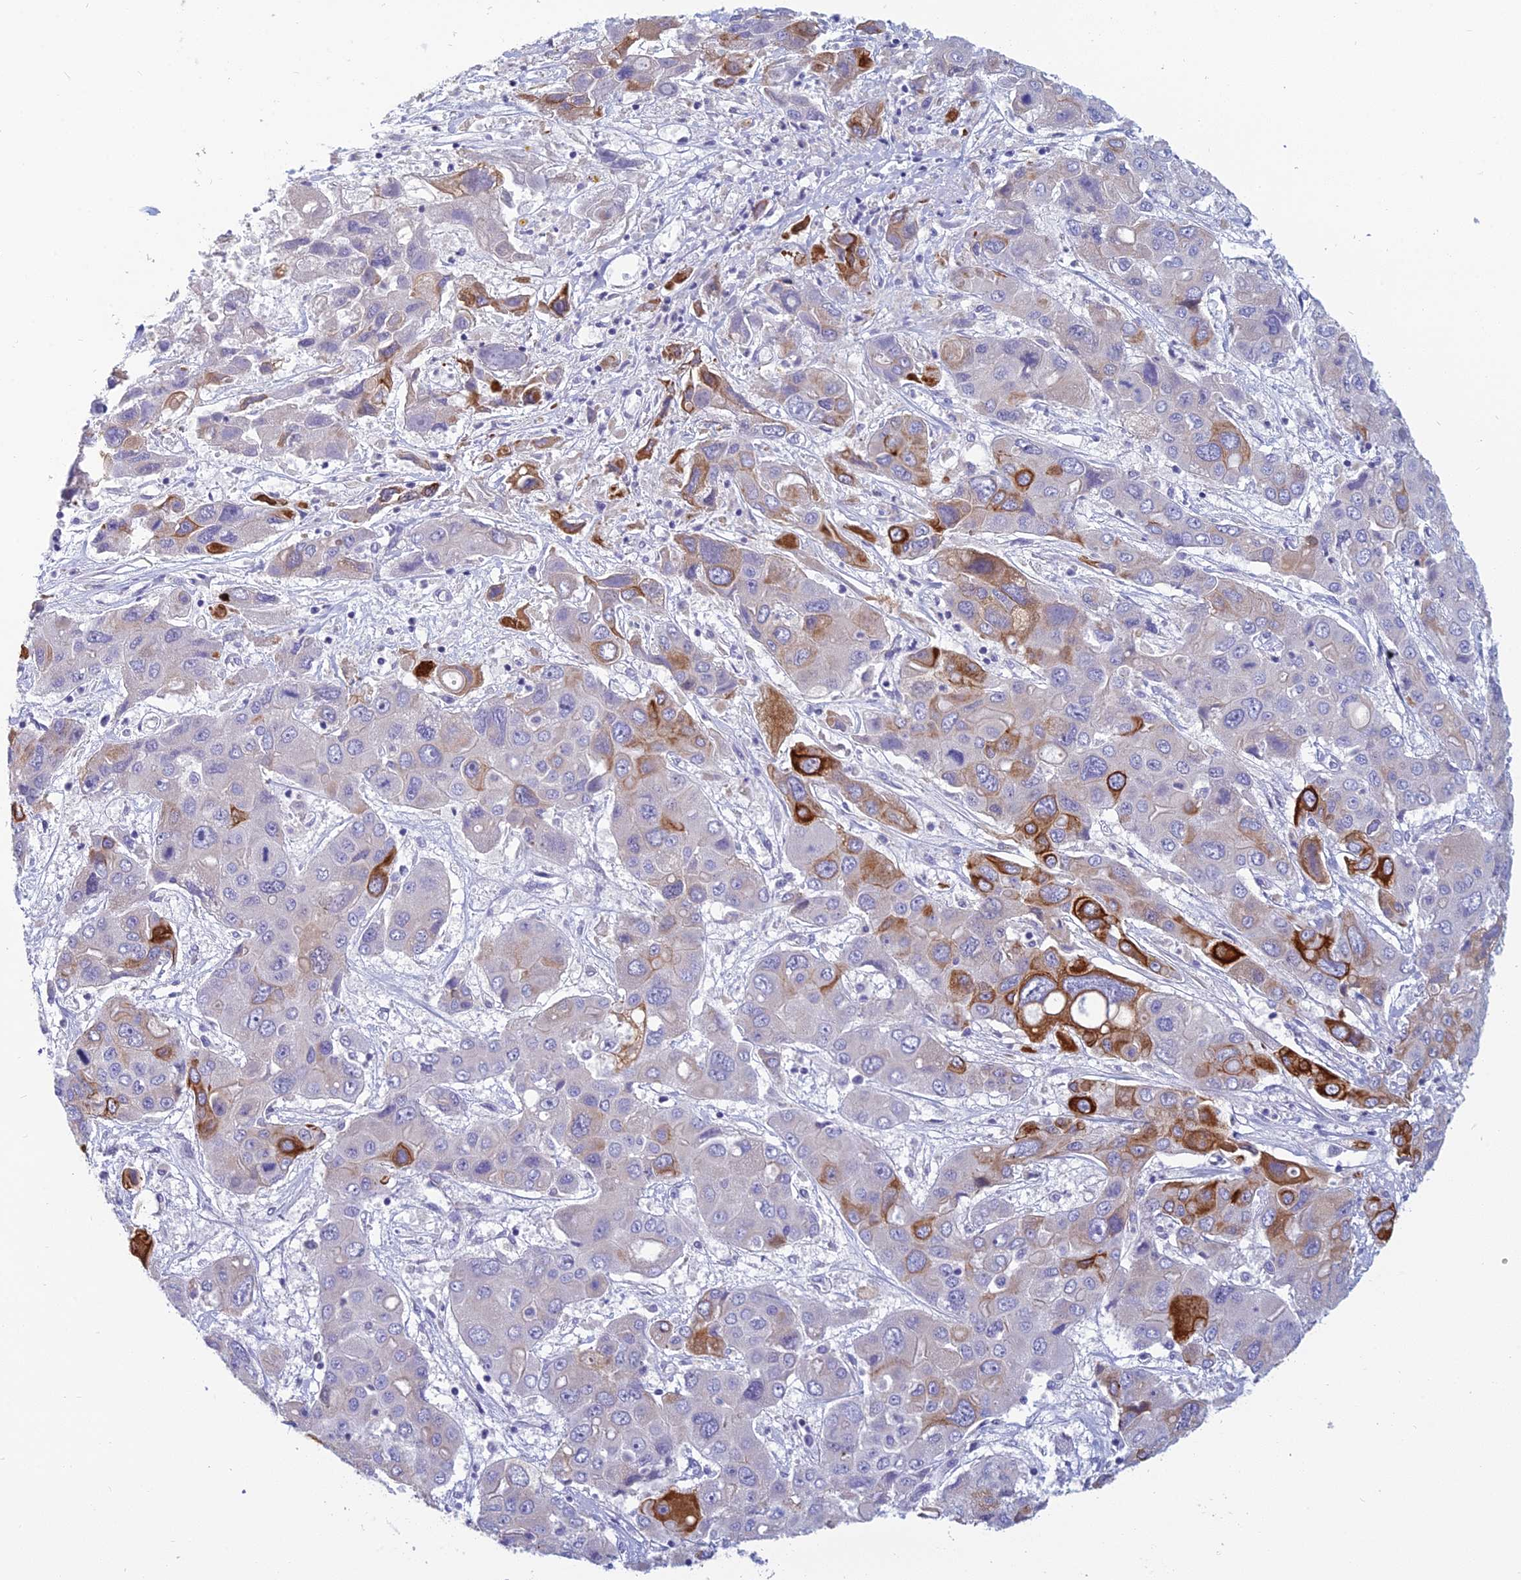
{"staining": {"intensity": "strong", "quantity": "<25%", "location": "cytoplasmic/membranous"}, "tissue": "liver cancer", "cell_type": "Tumor cells", "image_type": "cancer", "snomed": [{"axis": "morphology", "description": "Cholangiocarcinoma"}, {"axis": "topography", "description": "Liver"}], "caption": "IHC staining of liver cancer, which exhibits medium levels of strong cytoplasmic/membranous staining in about <25% of tumor cells indicating strong cytoplasmic/membranous protein staining. The staining was performed using DAB (3,3'-diaminobenzidine) (brown) for protein detection and nuclei were counterstained in hematoxylin (blue).", "gene": "RBM41", "patient": {"sex": "male", "age": 67}}